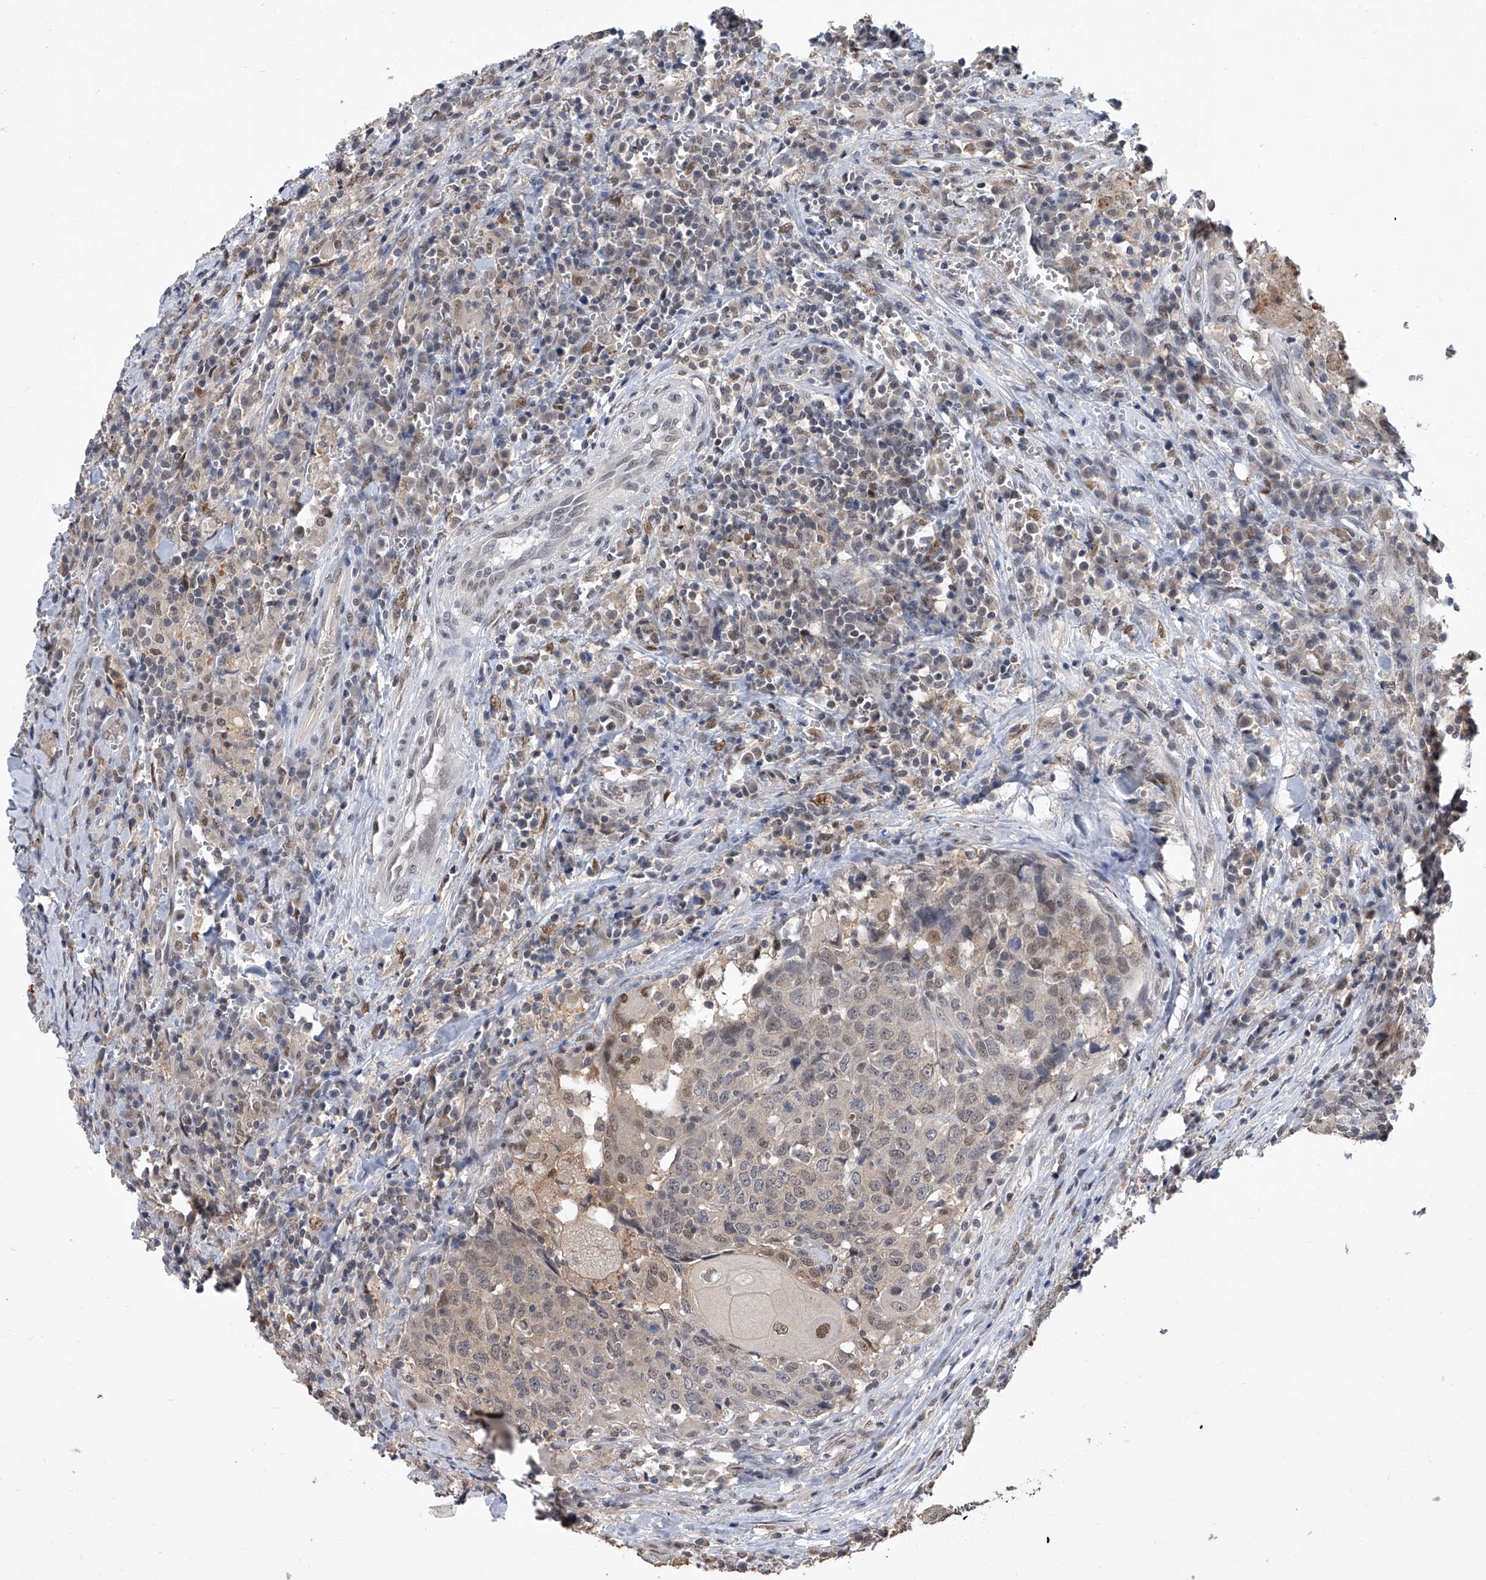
{"staining": {"intensity": "weak", "quantity": "25%-75%", "location": "cytoplasmic/membranous,nuclear"}, "tissue": "head and neck cancer", "cell_type": "Tumor cells", "image_type": "cancer", "snomed": [{"axis": "morphology", "description": "Squamous cell carcinoma, NOS"}, {"axis": "topography", "description": "Head-Neck"}], "caption": "This histopathology image shows head and neck squamous cell carcinoma stained with immunohistochemistry to label a protein in brown. The cytoplasmic/membranous and nuclear of tumor cells show weak positivity for the protein. Nuclei are counter-stained blue.", "gene": "BHLHE23", "patient": {"sex": "male", "age": 66}}